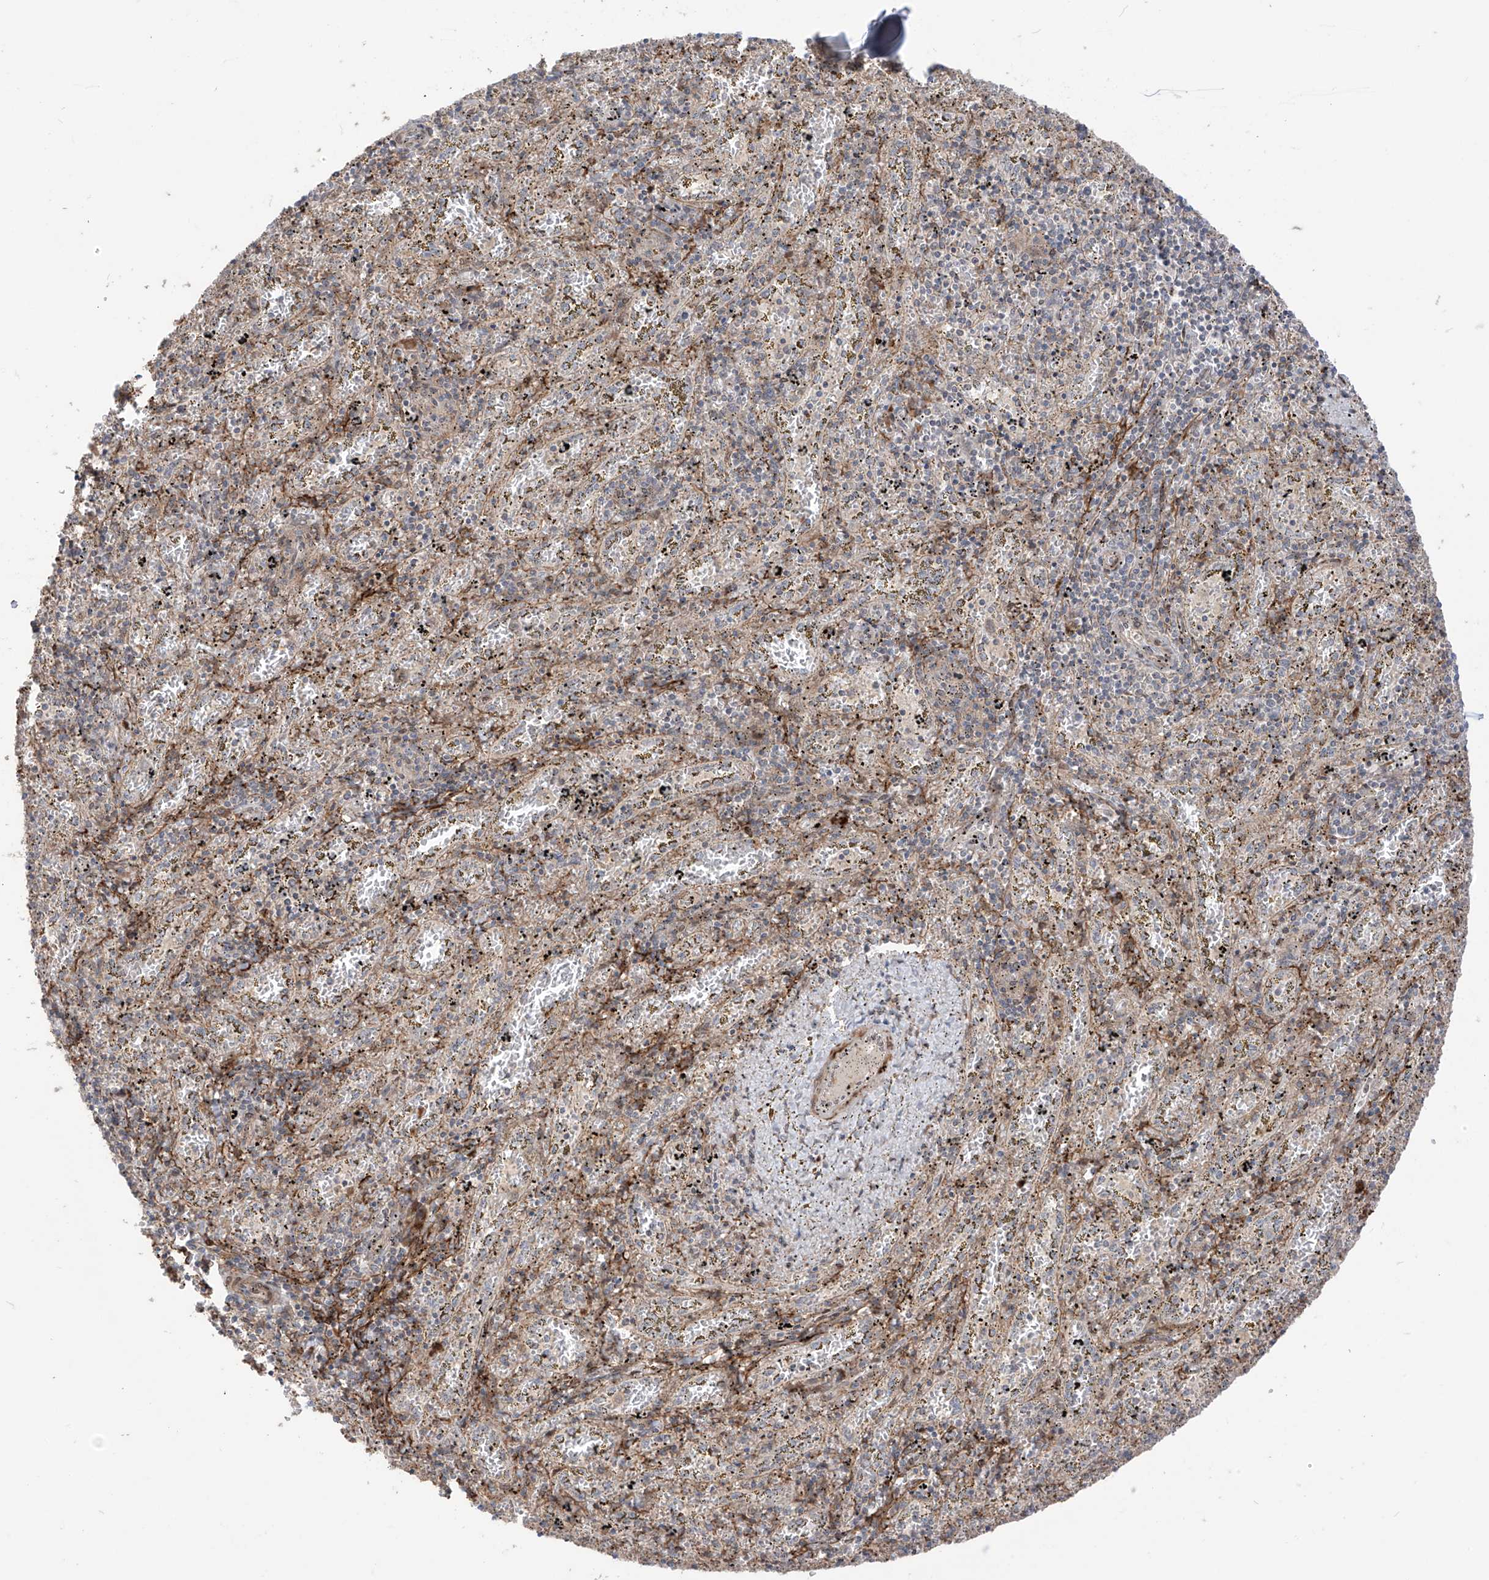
{"staining": {"intensity": "weak", "quantity": "<25%", "location": "cytoplasmic/membranous"}, "tissue": "spleen", "cell_type": "Cells in red pulp", "image_type": "normal", "snomed": [{"axis": "morphology", "description": "Normal tissue, NOS"}, {"axis": "topography", "description": "Spleen"}], "caption": "High power microscopy photomicrograph of an IHC histopathology image of unremarkable spleen, revealing no significant expression in cells in red pulp.", "gene": "LRRC74A", "patient": {"sex": "male", "age": 11}}